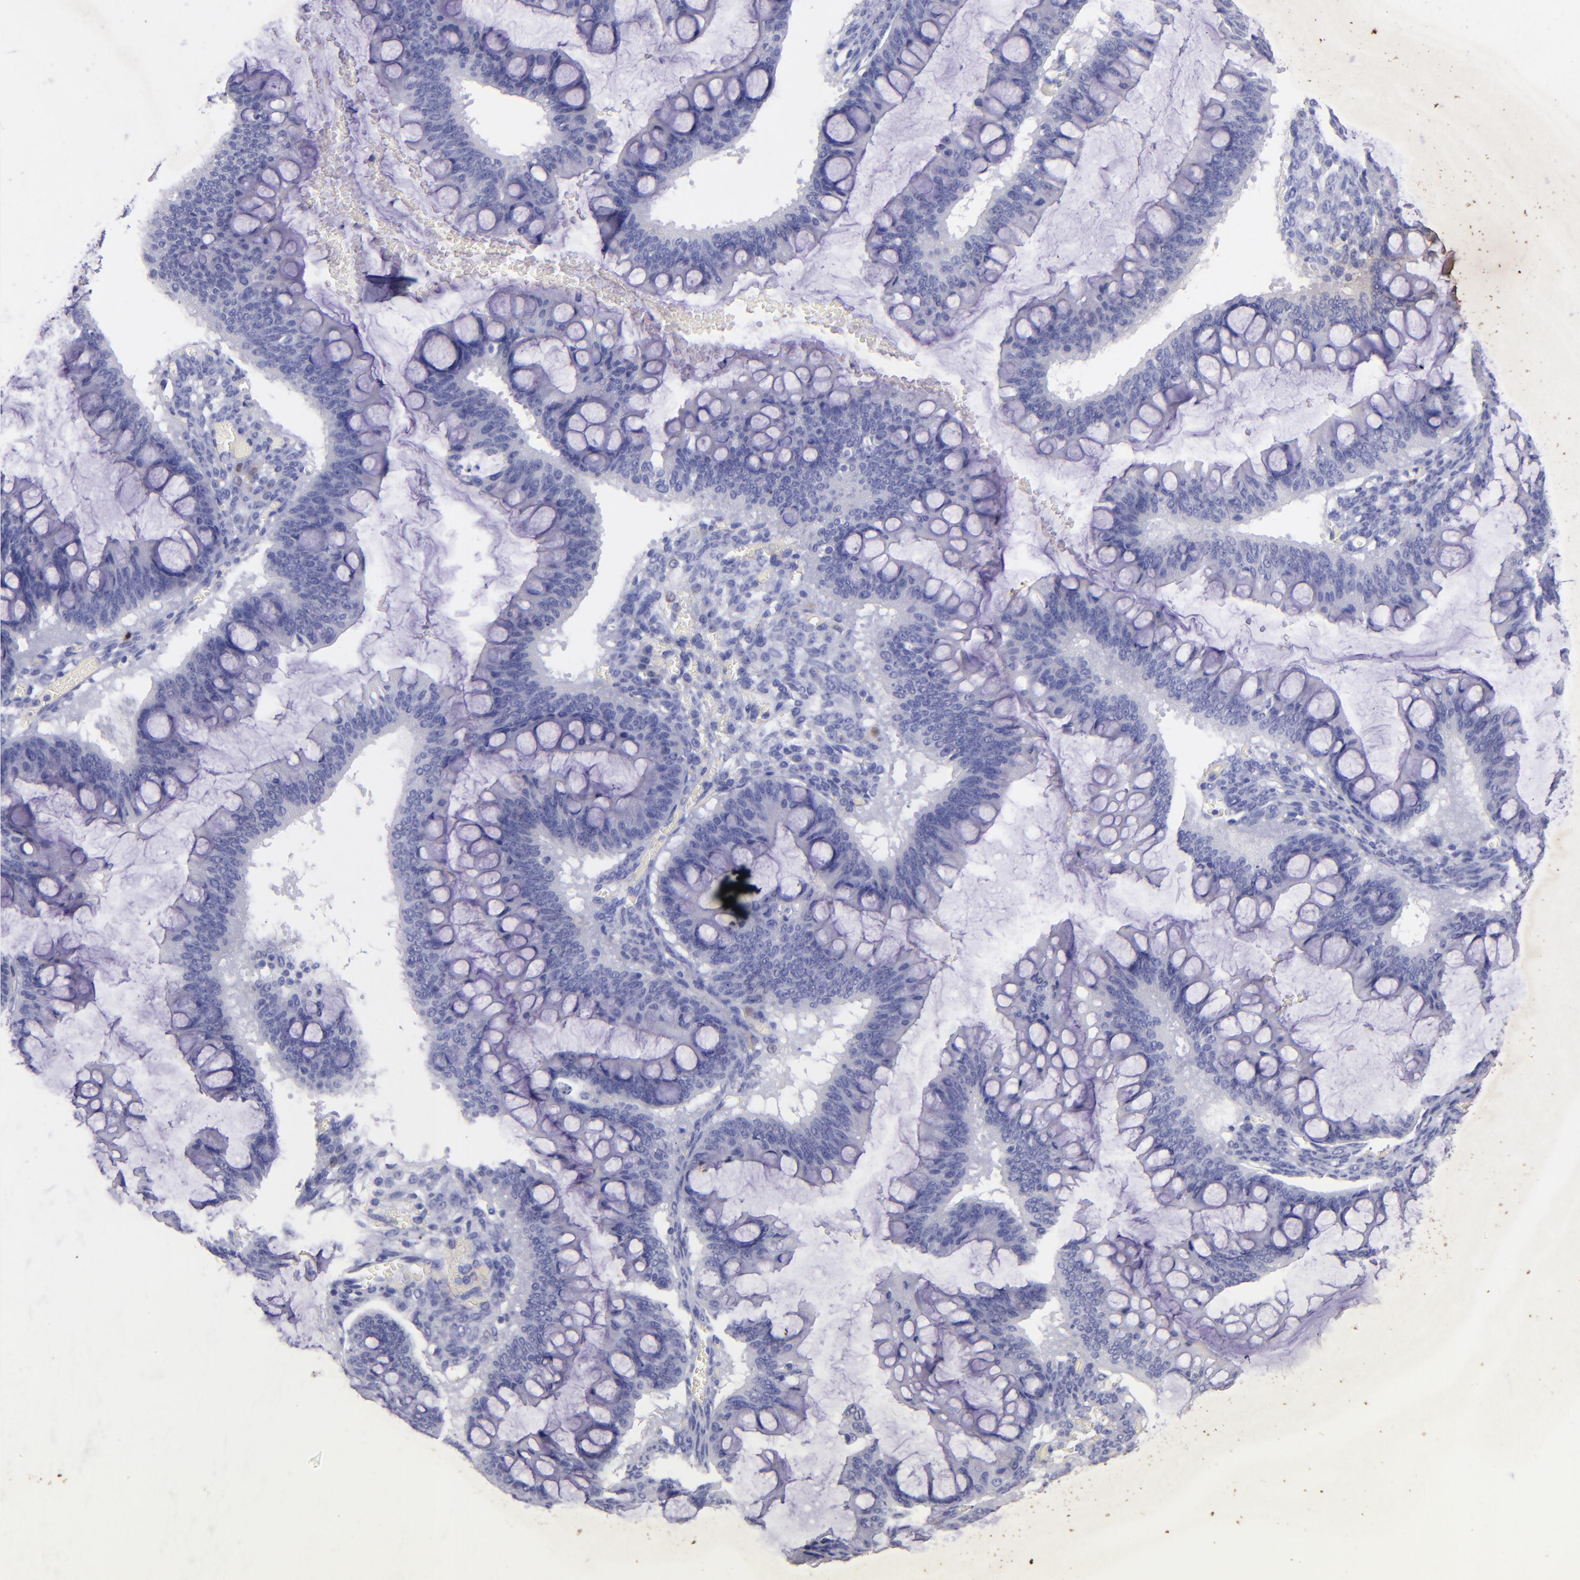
{"staining": {"intensity": "negative", "quantity": "none", "location": "none"}, "tissue": "ovarian cancer", "cell_type": "Tumor cells", "image_type": "cancer", "snomed": [{"axis": "morphology", "description": "Cystadenocarcinoma, mucinous, NOS"}, {"axis": "topography", "description": "Ovary"}], "caption": "Immunohistochemistry (IHC) histopathology image of human ovarian mucinous cystadenocarcinoma stained for a protein (brown), which exhibits no staining in tumor cells.", "gene": "UCHL1", "patient": {"sex": "female", "age": 73}}